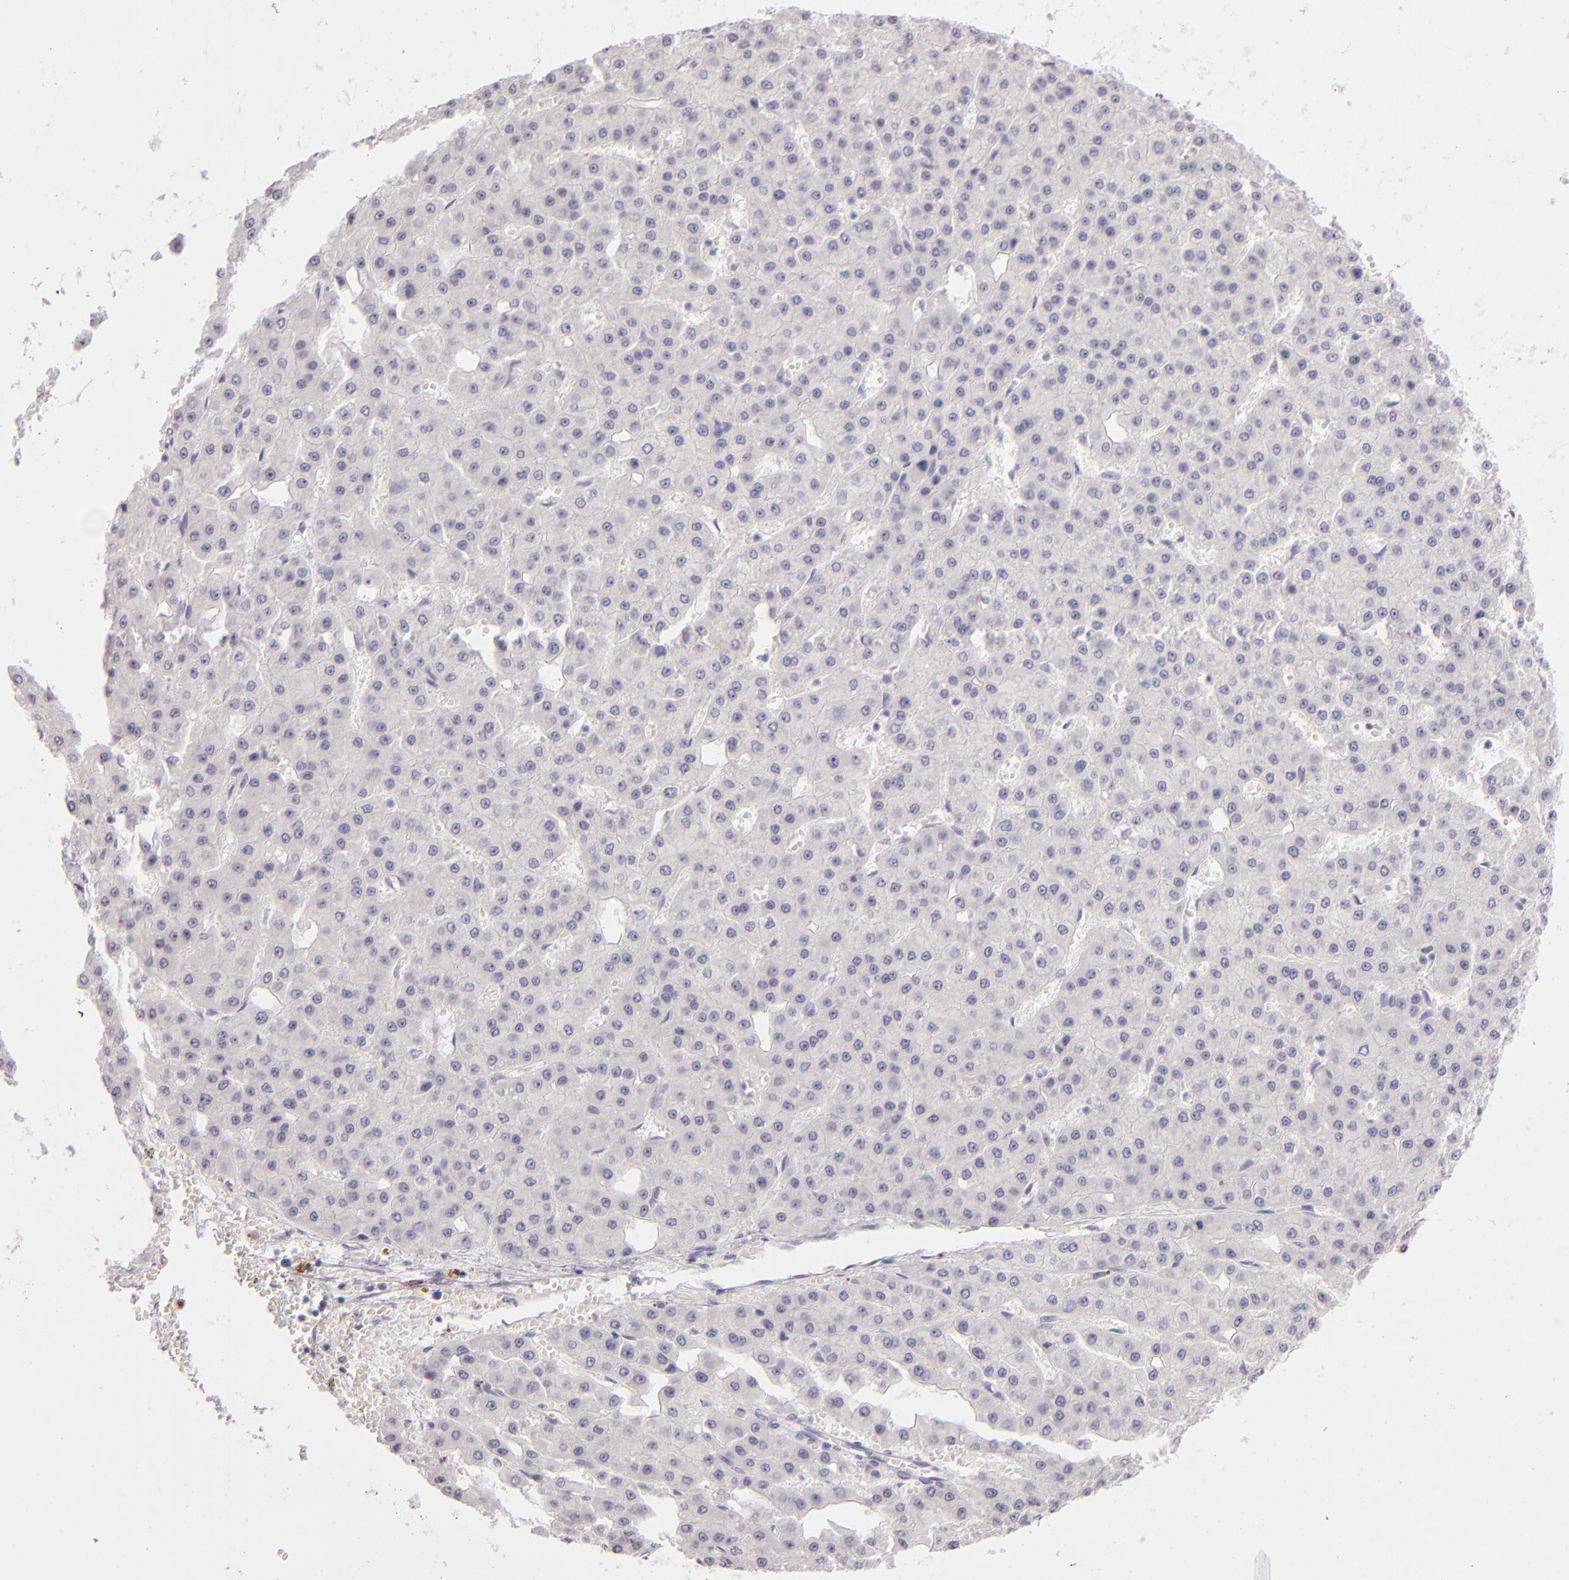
{"staining": {"intensity": "negative", "quantity": "none", "location": "none"}, "tissue": "liver cancer", "cell_type": "Tumor cells", "image_type": "cancer", "snomed": [{"axis": "morphology", "description": "Carcinoma, Hepatocellular, NOS"}, {"axis": "topography", "description": "Liver"}], "caption": "DAB immunohistochemical staining of human hepatocellular carcinoma (liver) exhibits no significant positivity in tumor cells.", "gene": "CD40", "patient": {"sex": "male", "age": 47}}